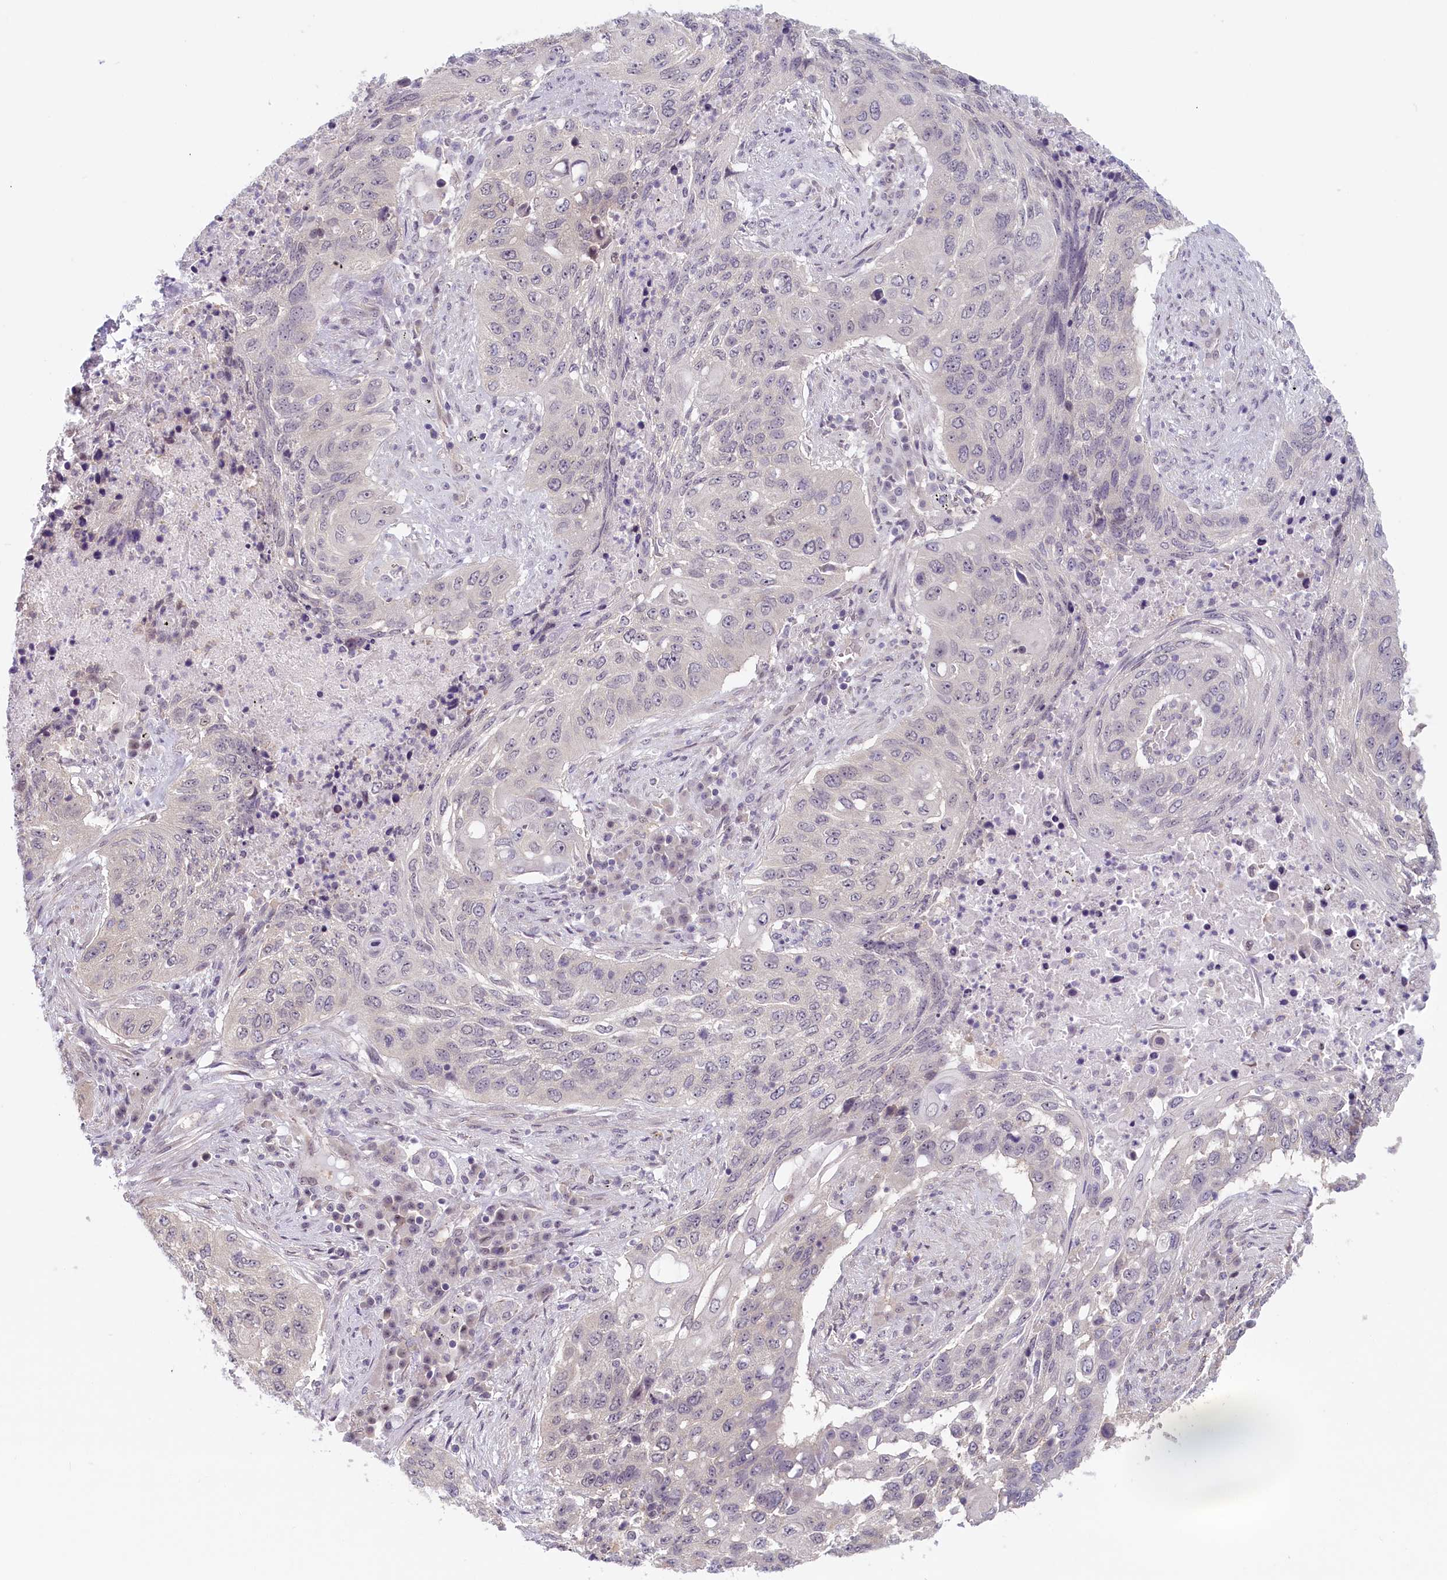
{"staining": {"intensity": "negative", "quantity": "none", "location": "none"}, "tissue": "lung cancer", "cell_type": "Tumor cells", "image_type": "cancer", "snomed": [{"axis": "morphology", "description": "Squamous cell carcinoma, NOS"}, {"axis": "topography", "description": "Lung"}], "caption": "Immunohistochemistry (IHC) of human lung squamous cell carcinoma exhibits no staining in tumor cells. (Stains: DAB immunohistochemistry with hematoxylin counter stain, Microscopy: brightfield microscopy at high magnification).", "gene": "C19orf44", "patient": {"sex": "female", "age": 63}}